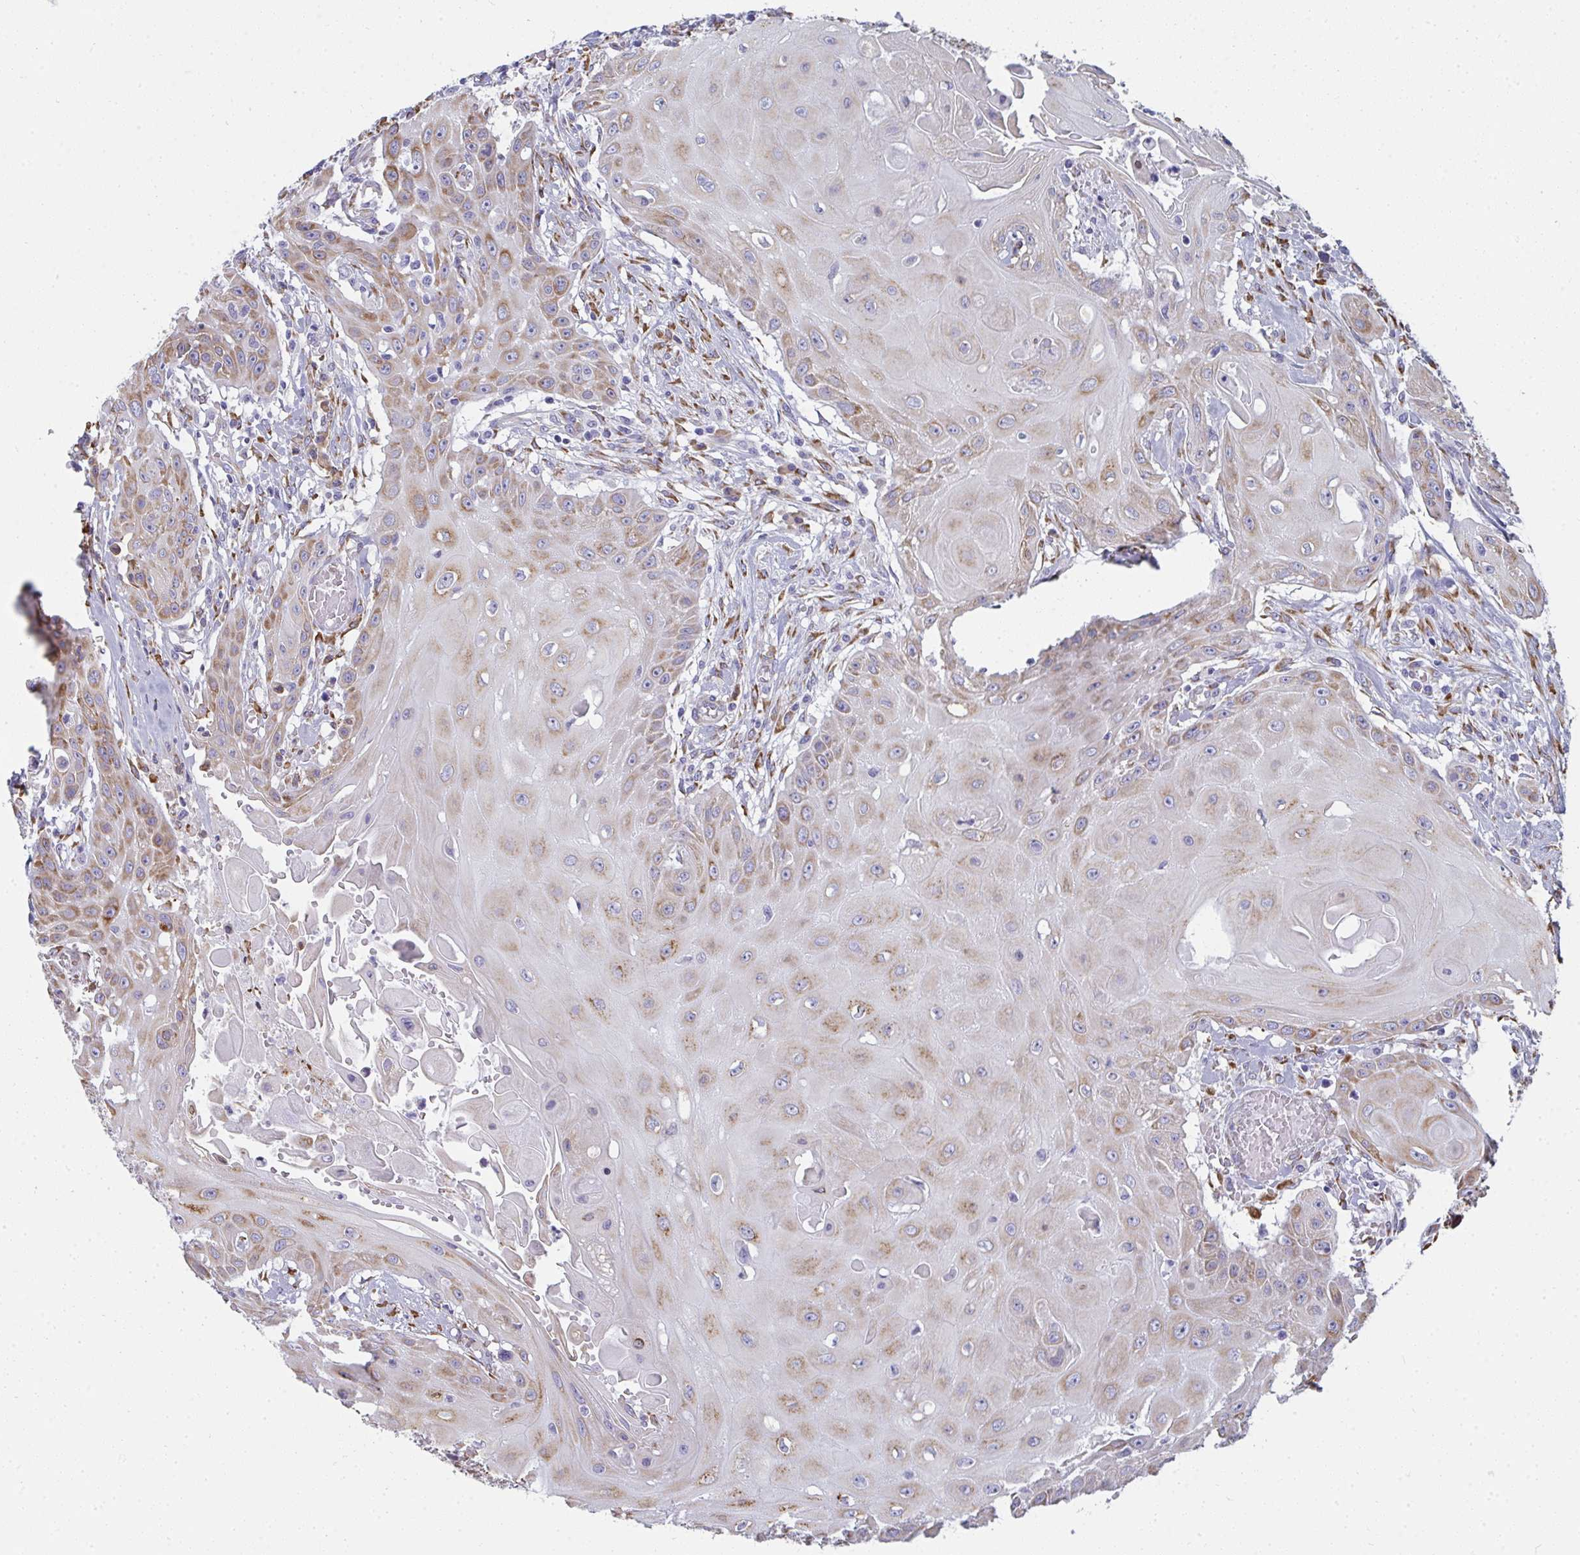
{"staining": {"intensity": "weak", "quantity": "25%-75%", "location": "cytoplasmic/membranous"}, "tissue": "head and neck cancer", "cell_type": "Tumor cells", "image_type": "cancer", "snomed": [{"axis": "morphology", "description": "Squamous cell carcinoma, NOS"}, {"axis": "topography", "description": "Oral tissue"}, {"axis": "topography", "description": "Head-Neck"}, {"axis": "topography", "description": "Neck, NOS"}], "caption": "Approximately 25%-75% of tumor cells in human head and neck cancer (squamous cell carcinoma) demonstrate weak cytoplasmic/membranous protein staining as visualized by brown immunohistochemical staining.", "gene": "SHROOM1", "patient": {"sex": "female", "age": 55}}